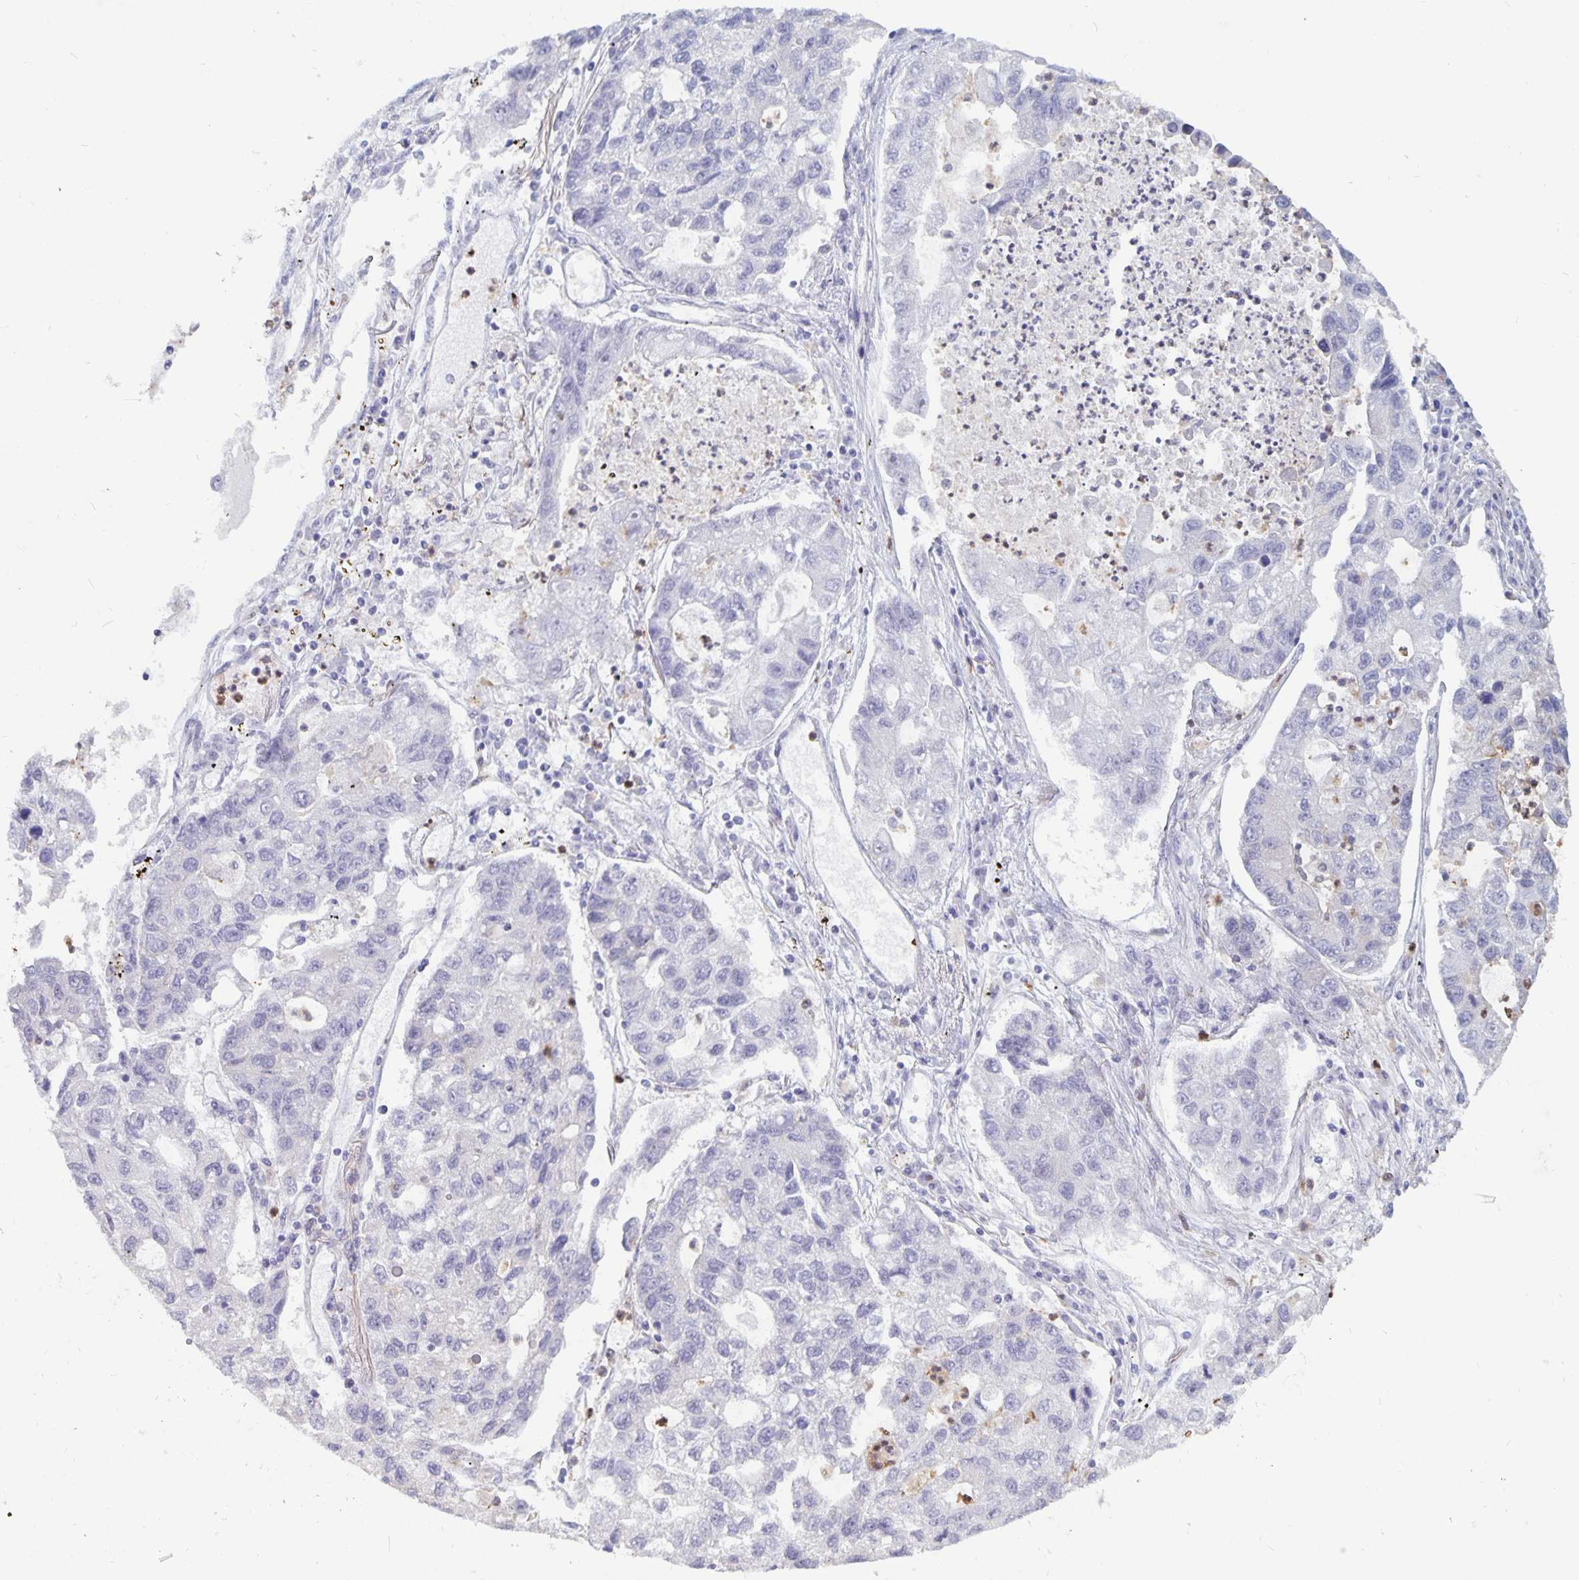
{"staining": {"intensity": "negative", "quantity": "none", "location": "none"}, "tissue": "lung cancer", "cell_type": "Tumor cells", "image_type": "cancer", "snomed": [{"axis": "morphology", "description": "Adenocarcinoma, NOS"}, {"axis": "topography", "description": "Bronchus"}, {"axis": "topography", "description": "Lung"}], "caption": "The IHC image has no significant expression in tumor cells of lung cancer tissue.", "gene": "PLCB3", "patient": {"sex": "female", "age": 51}}